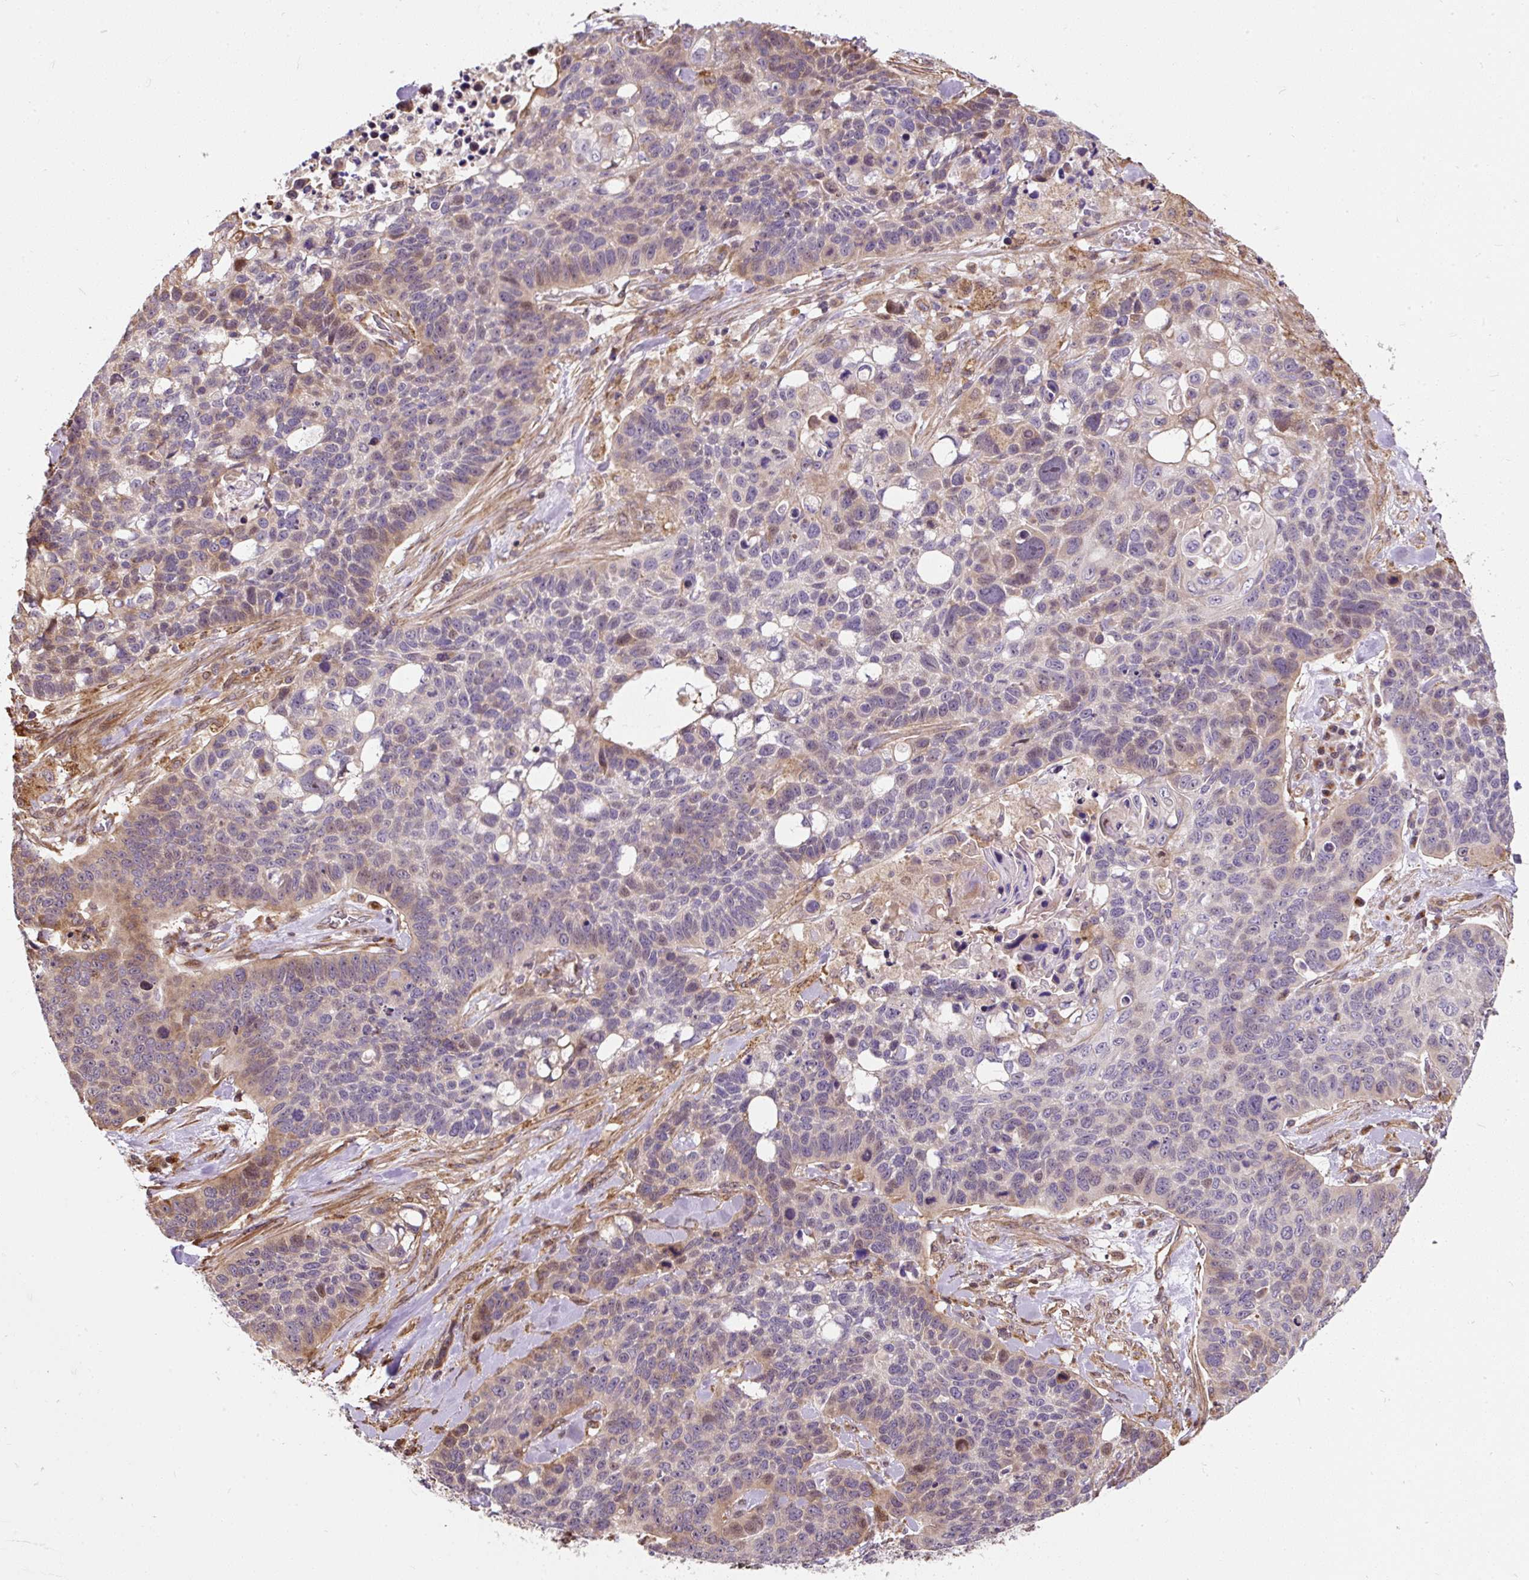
{"staining": {"intensity": "moderate", "quantity": "<25%", "location": "cytoplasmic/membranous"}, "tissue": "lung cancer", "cell_type": "Tumor cells", "image_type": "cancer", "snomed": [{"axis": "morphology", "description": "Squamous cell carcinoma, NOS"}, {"axis": "topography", "description": "Lung"}], "caption": "The image reveals immunohistochemical staining of lung squamous cell carcinoma. There is moderate cytoplasmic/membranous staining is identified in about <25% of tumor cells. (Brightfield microscopy of DAB IHC at high magnification).", "gene": "PUS7L", "patient": {"sex": "male", "age": 62}}